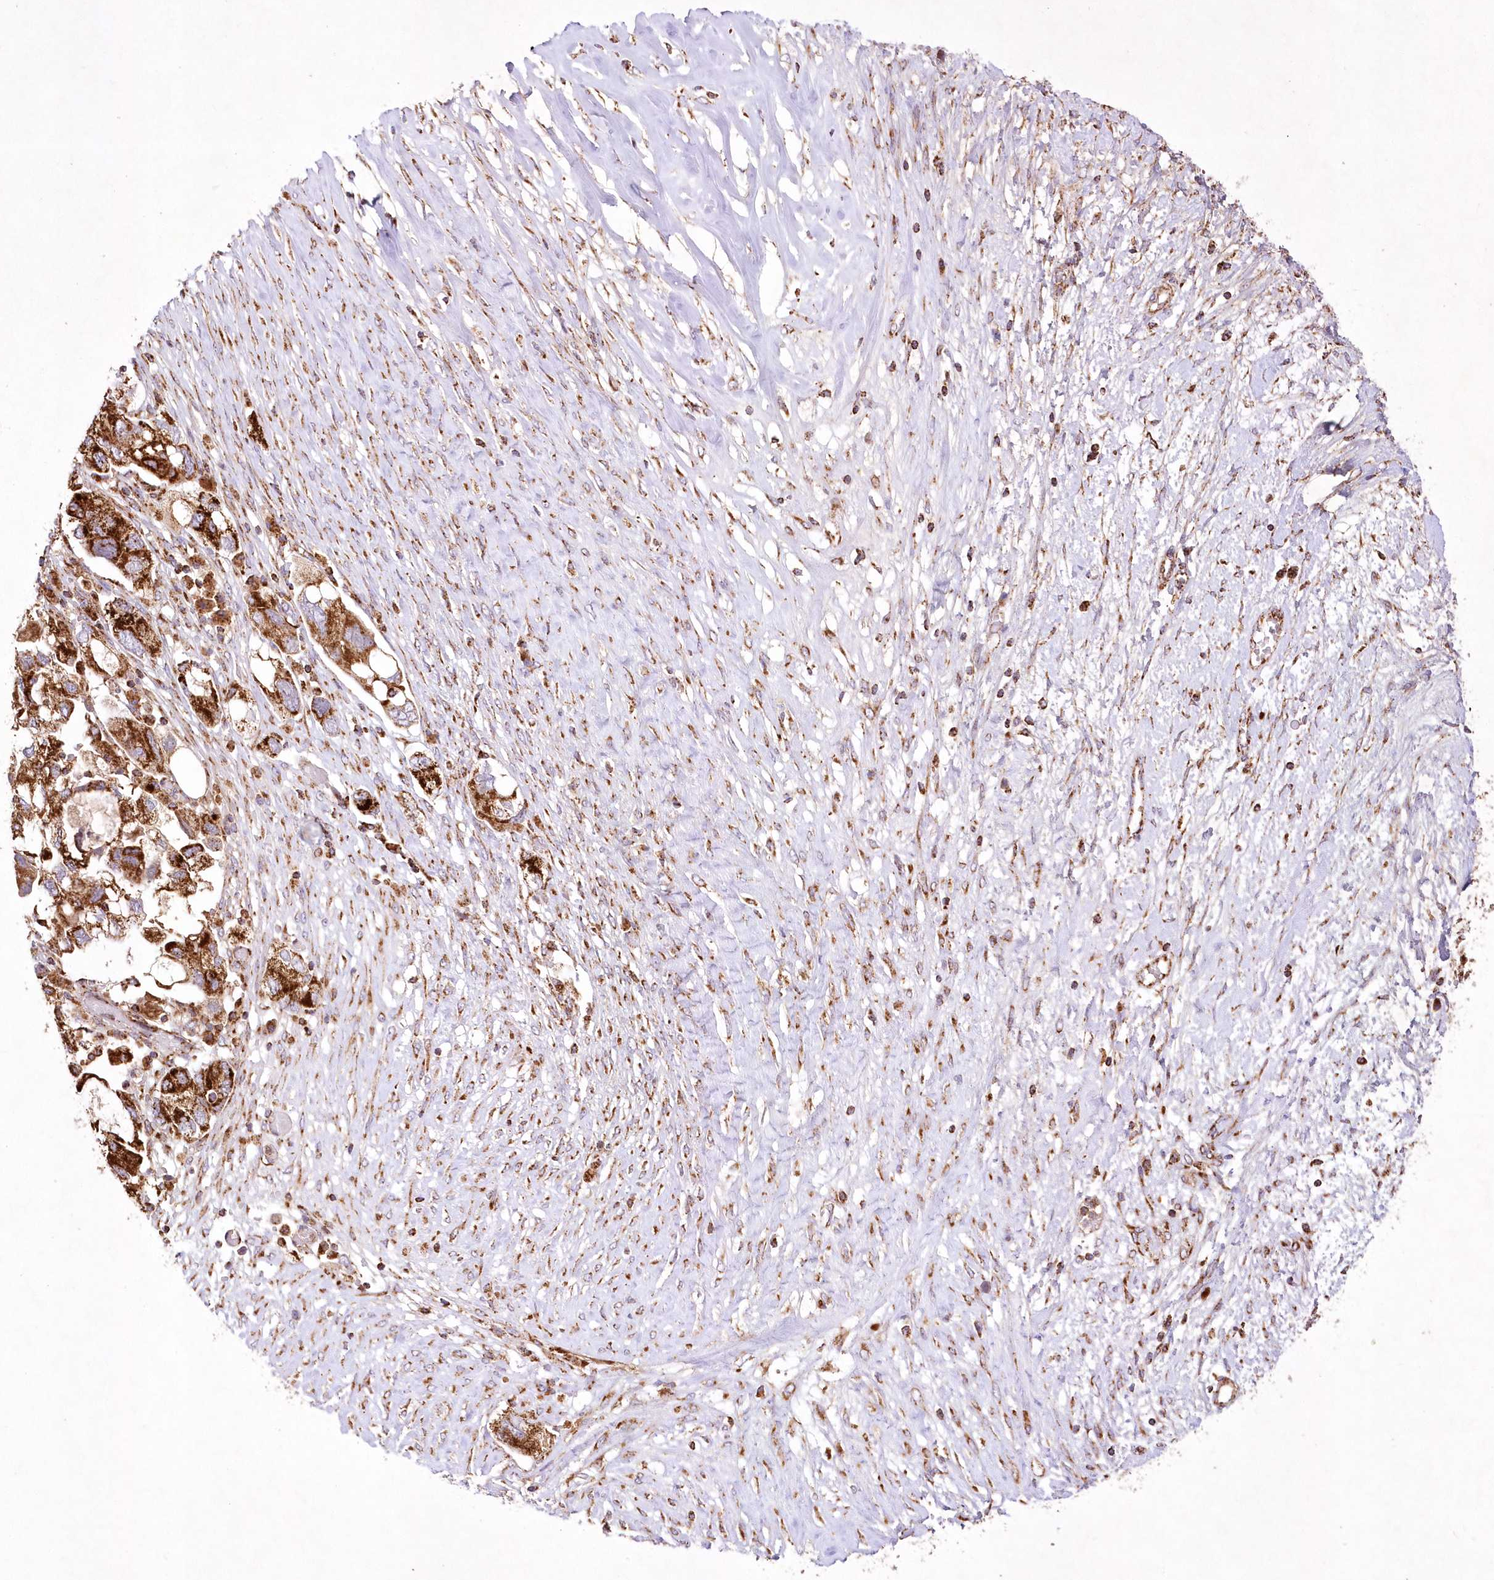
{"staining": {"intensity": "strong", "quantity": ">75%", "location": "cytoplasmic/membranous"}, "tissue": "ovarian cancer", "cell_type": "Tumor cells", "image_type": "cancer", "snomed": [{"axis": "morphology", "description": "Carcinoma, NOS"}, {"axis": "morphology", "description": "Cystadenocarcinoma, serous, NOS"}, {"axis": "topography", "description": "Ovary"}], "caption": "A high amount of strong cytoplasmic/membranous staining is seen in about >75% of tumor cells in ovarian cancer (serous cystadenocarcinoma) tissue. (DAB IHC, brown staining for protein, blue staining for nuclei).", "gene": "ASNSD1", "patient": {"sex": "female", "age": 69}}